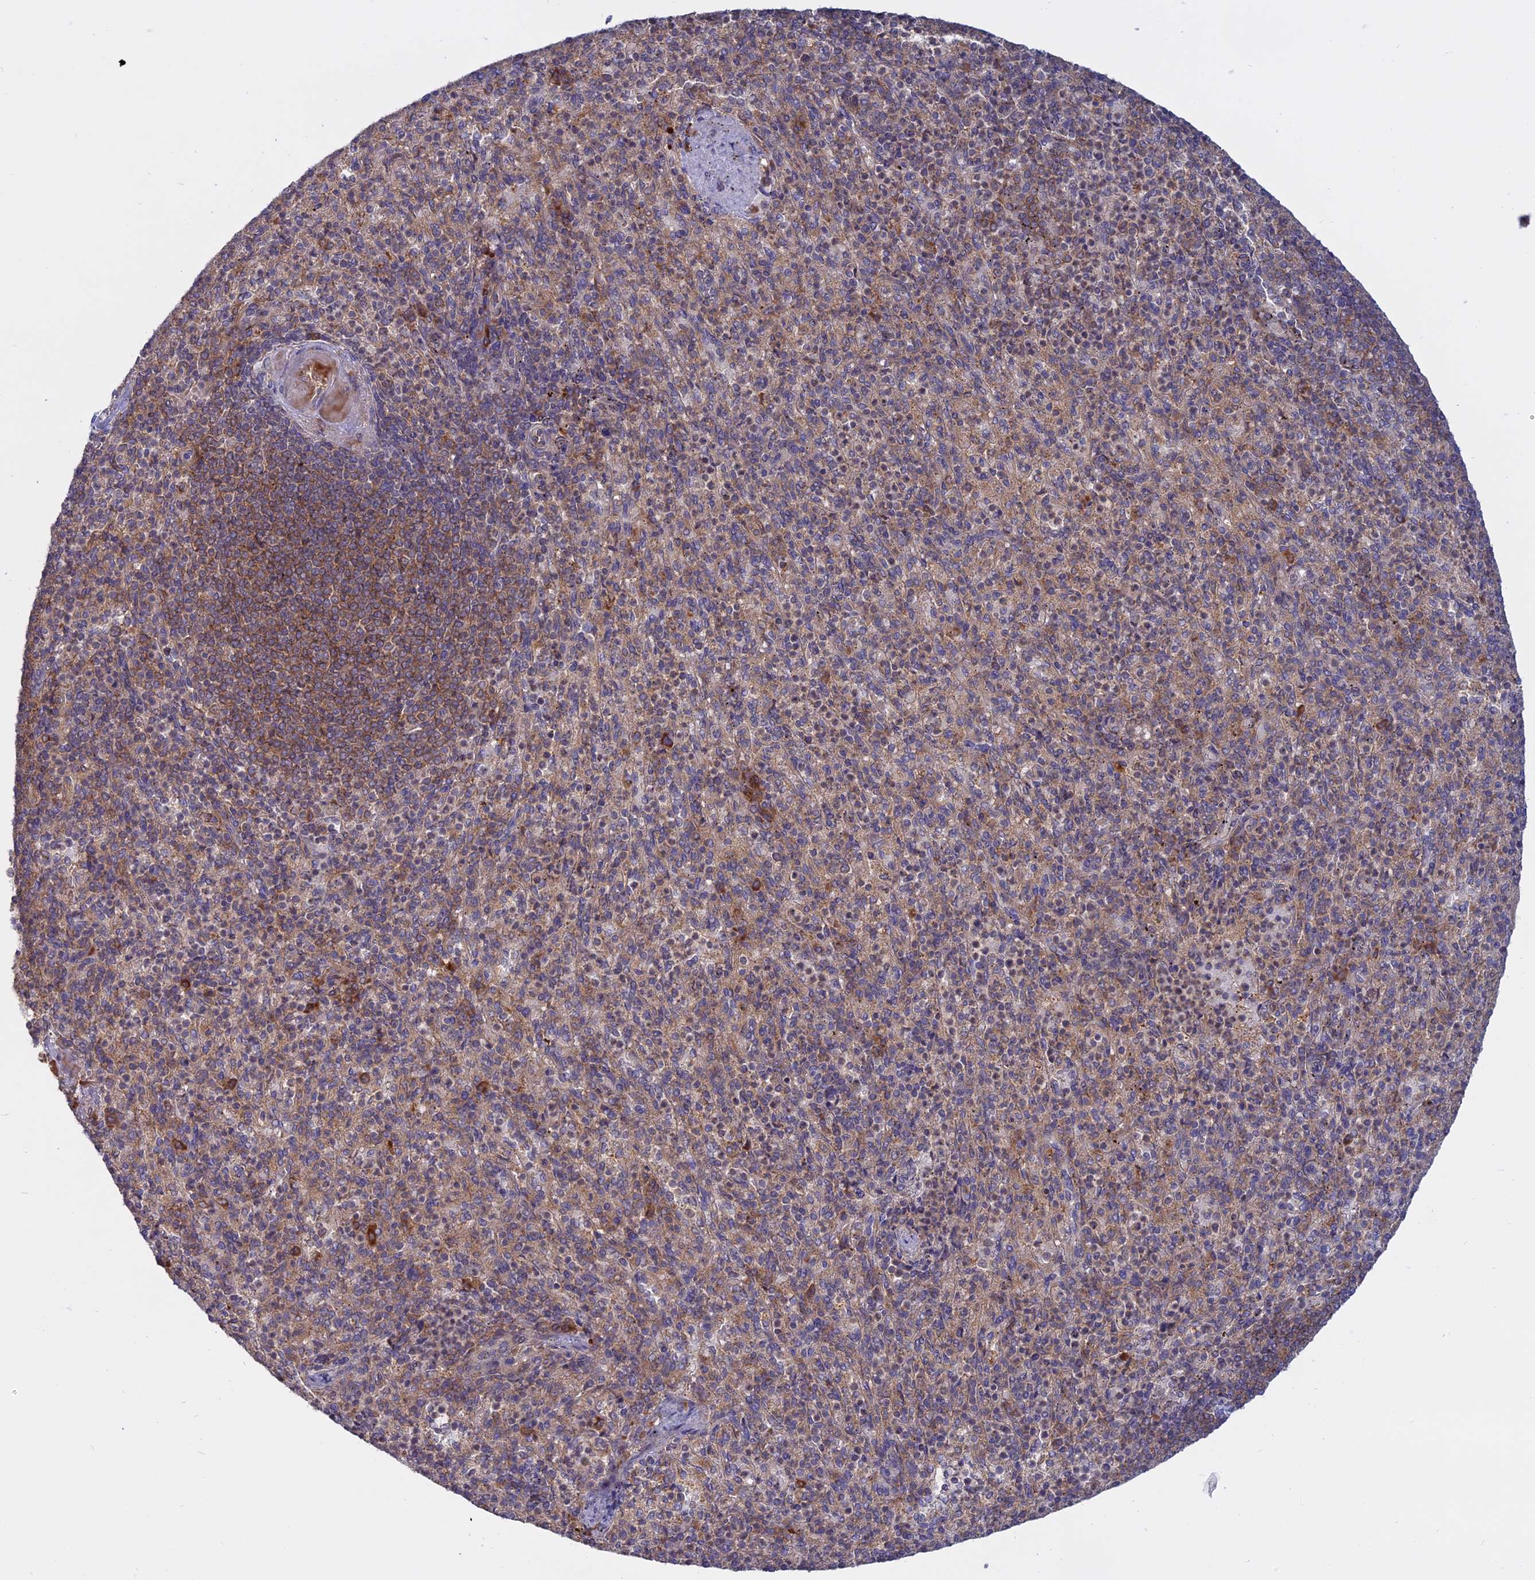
{"staining": {"intensity": "moderate", "quantity": "25%-75%", "location": "cytoplasmic/membranous"}, "tissue": "spleen", "cell_type": "Cells in red pulp", "image_type": "normal", "snomed": [{"axis": "morphology", "description": "Normal tissue, NOS"}, {"axis": "topography", "description": "Spleen"}], "caption": "Spleen stained with immunohistochemistry shows moderate cytoplasmic/membranous positivity in about 25%-75% of cells in red pulp.", "gene": "TMEM208", "patient": {"sex": "female", "age": 74}}